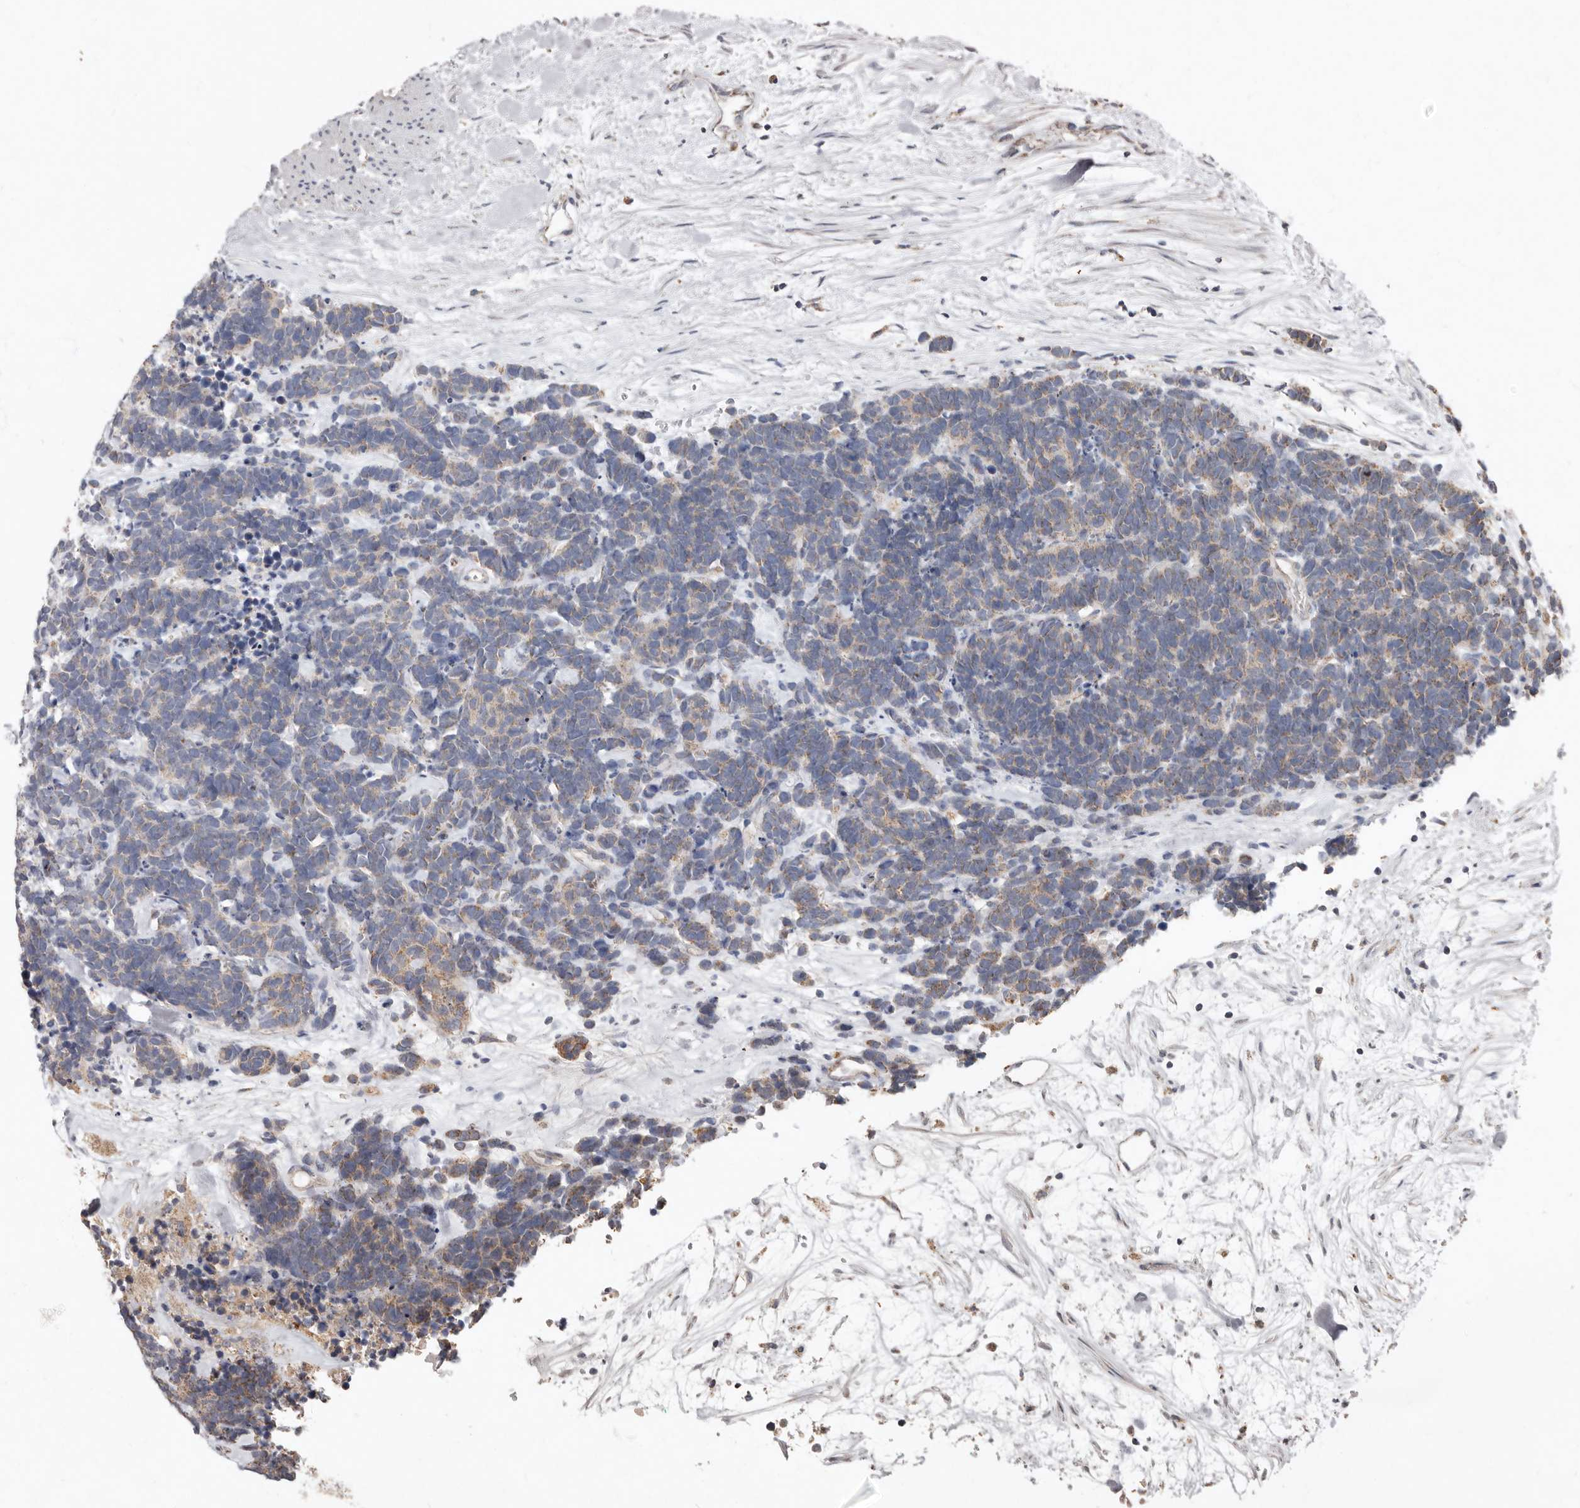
{"staining": {"intensity": "weak", "quantity": "25%-75%", "location": "cytoplasmic/membranous"}, "tissue": "carcinoid", "cell_type": "Tumor cells", "image_type": "cancer", "snomed": [{"axis": "morphology", "description": "Carcinoma, NOS"}, {"axis": "morphology", "description": "Carcinoid, malignant, NOS"}, {"axis": "topography", "description": "Urinary bladder"}], "caption": "This image shows carcinoma stained with immunohistochemistry to label a protein in brown. The cytoplasmic/membranous of tumor cells show weak positivity for the protein. Nuclei are counter-stained blue.", "gene": "KIF26B", "patient": {"sex": "male", "age": 57}}